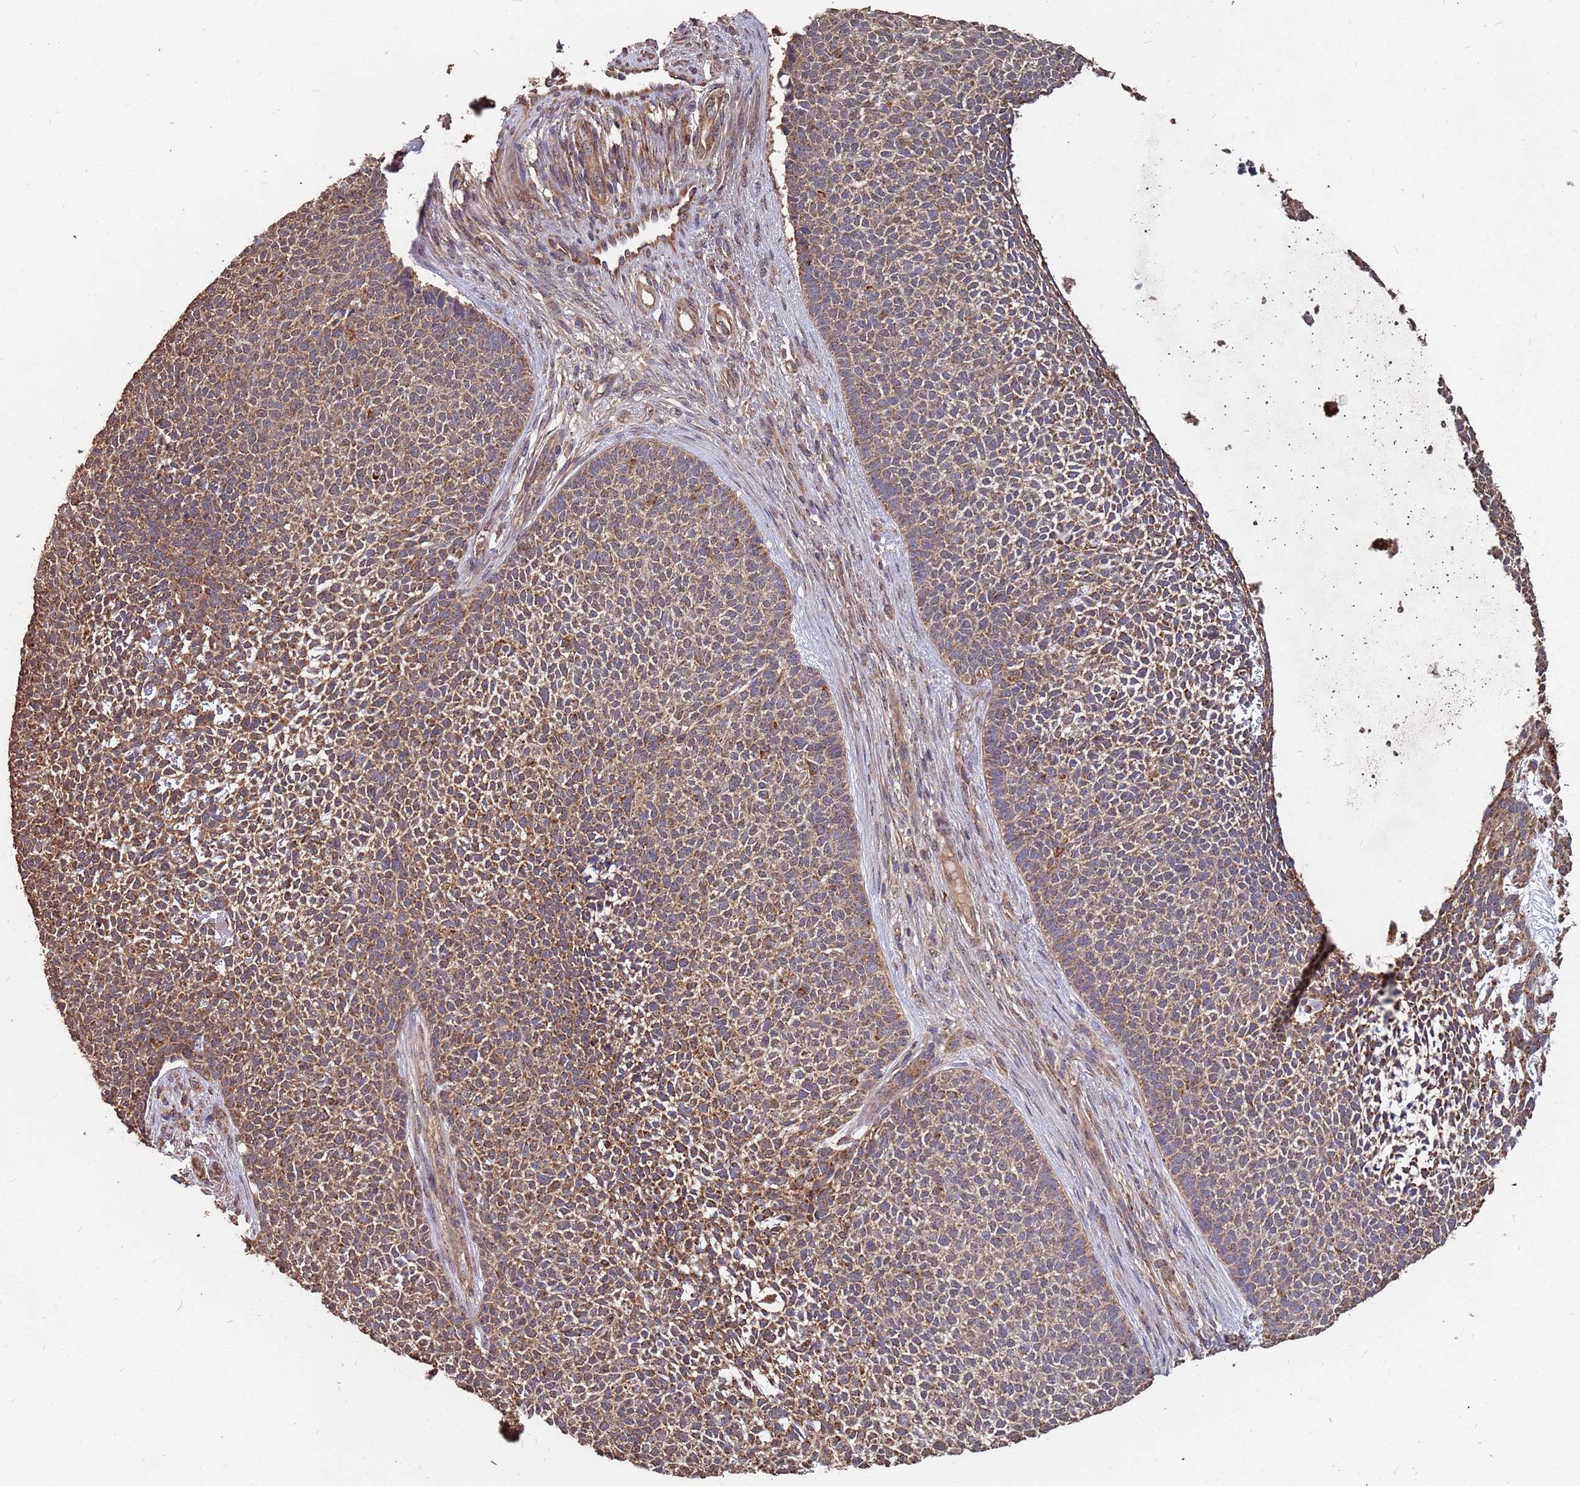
{"staining": {"intensity": "moderate", "quantity": ">75%", "location": "cytoplasmic/membranous"}, "tissue": "skin cancer", "cell_type": "Tumor cells", "image_type": "cancer", "snomed": [{"axis": "morphology", "description": "Basal cell carcinoma"}, {"axis": "topography", "description": "Skin"}], "caption": "Human basal cell carcinoma (skin) stained with a protein marker displays moderate staining in tumor cells.", "gene": "PRORP", "patient": {"sex": "female", "age": 84}}